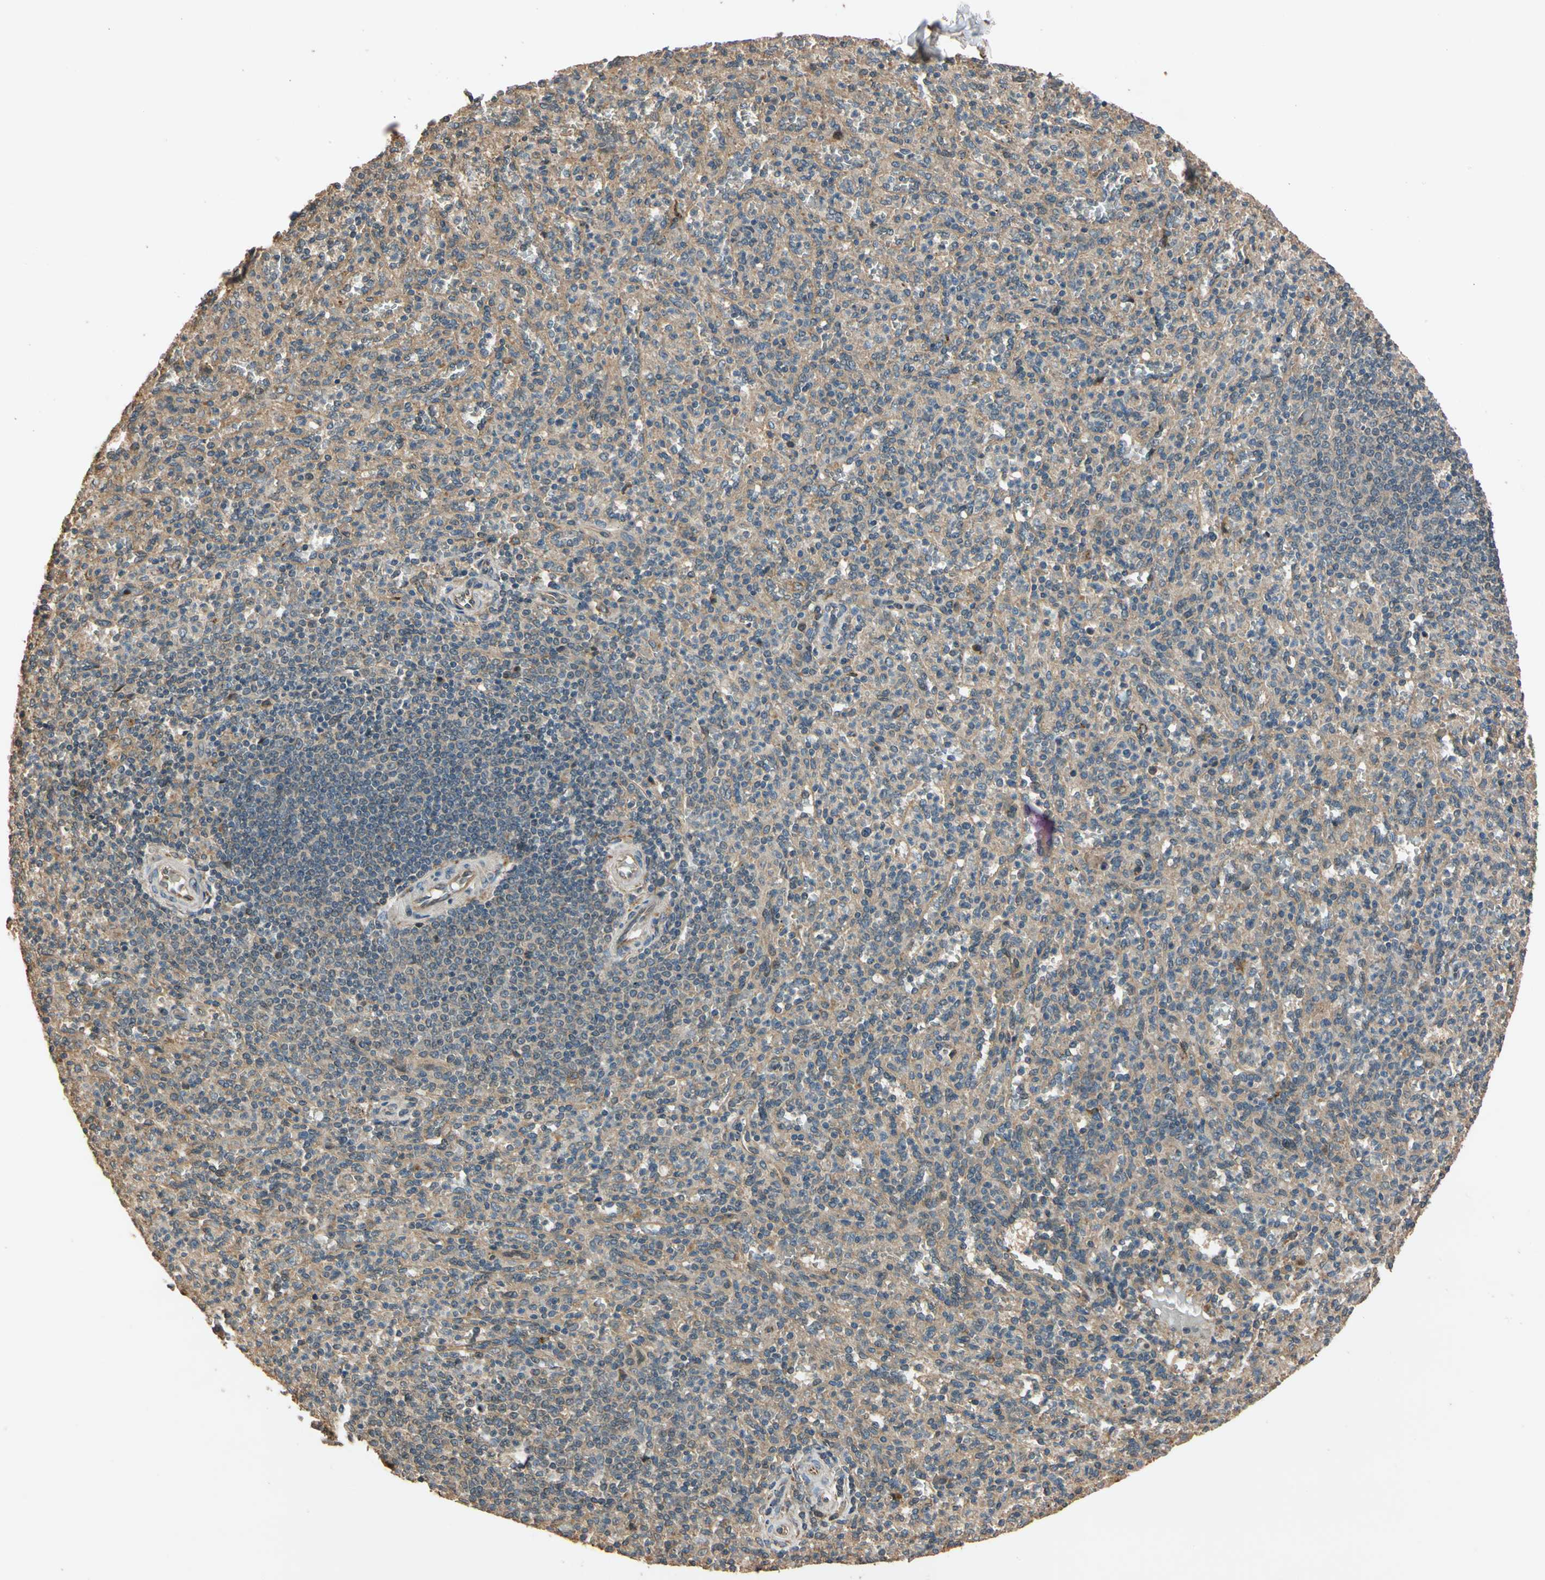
{"staining": {"intensity": "weak", "quantity": ">75%", "location": "cytoplasmic/membranous"}, "tissue": "spleen", "cell_type": "Cells in red pulp", "image_type": "normal", "snomed": [{"axis": "morphology", "description": "Normal tissue, NOS"}, {"axis": "topography", "description": "Spleen"}], "caption": "Immunohistochemical staining of normal spleen demonstrates >75% levels of weak cytoplasmic/membranous protein positivity in about >75% of cells in red pulp. The staining was performed using DAB, with brown indicating positive protein expression. Nuclei are stained blue with hematoxylin.", "gene": "MGRN1", "patient": {"sex": "male", "age": 36}}